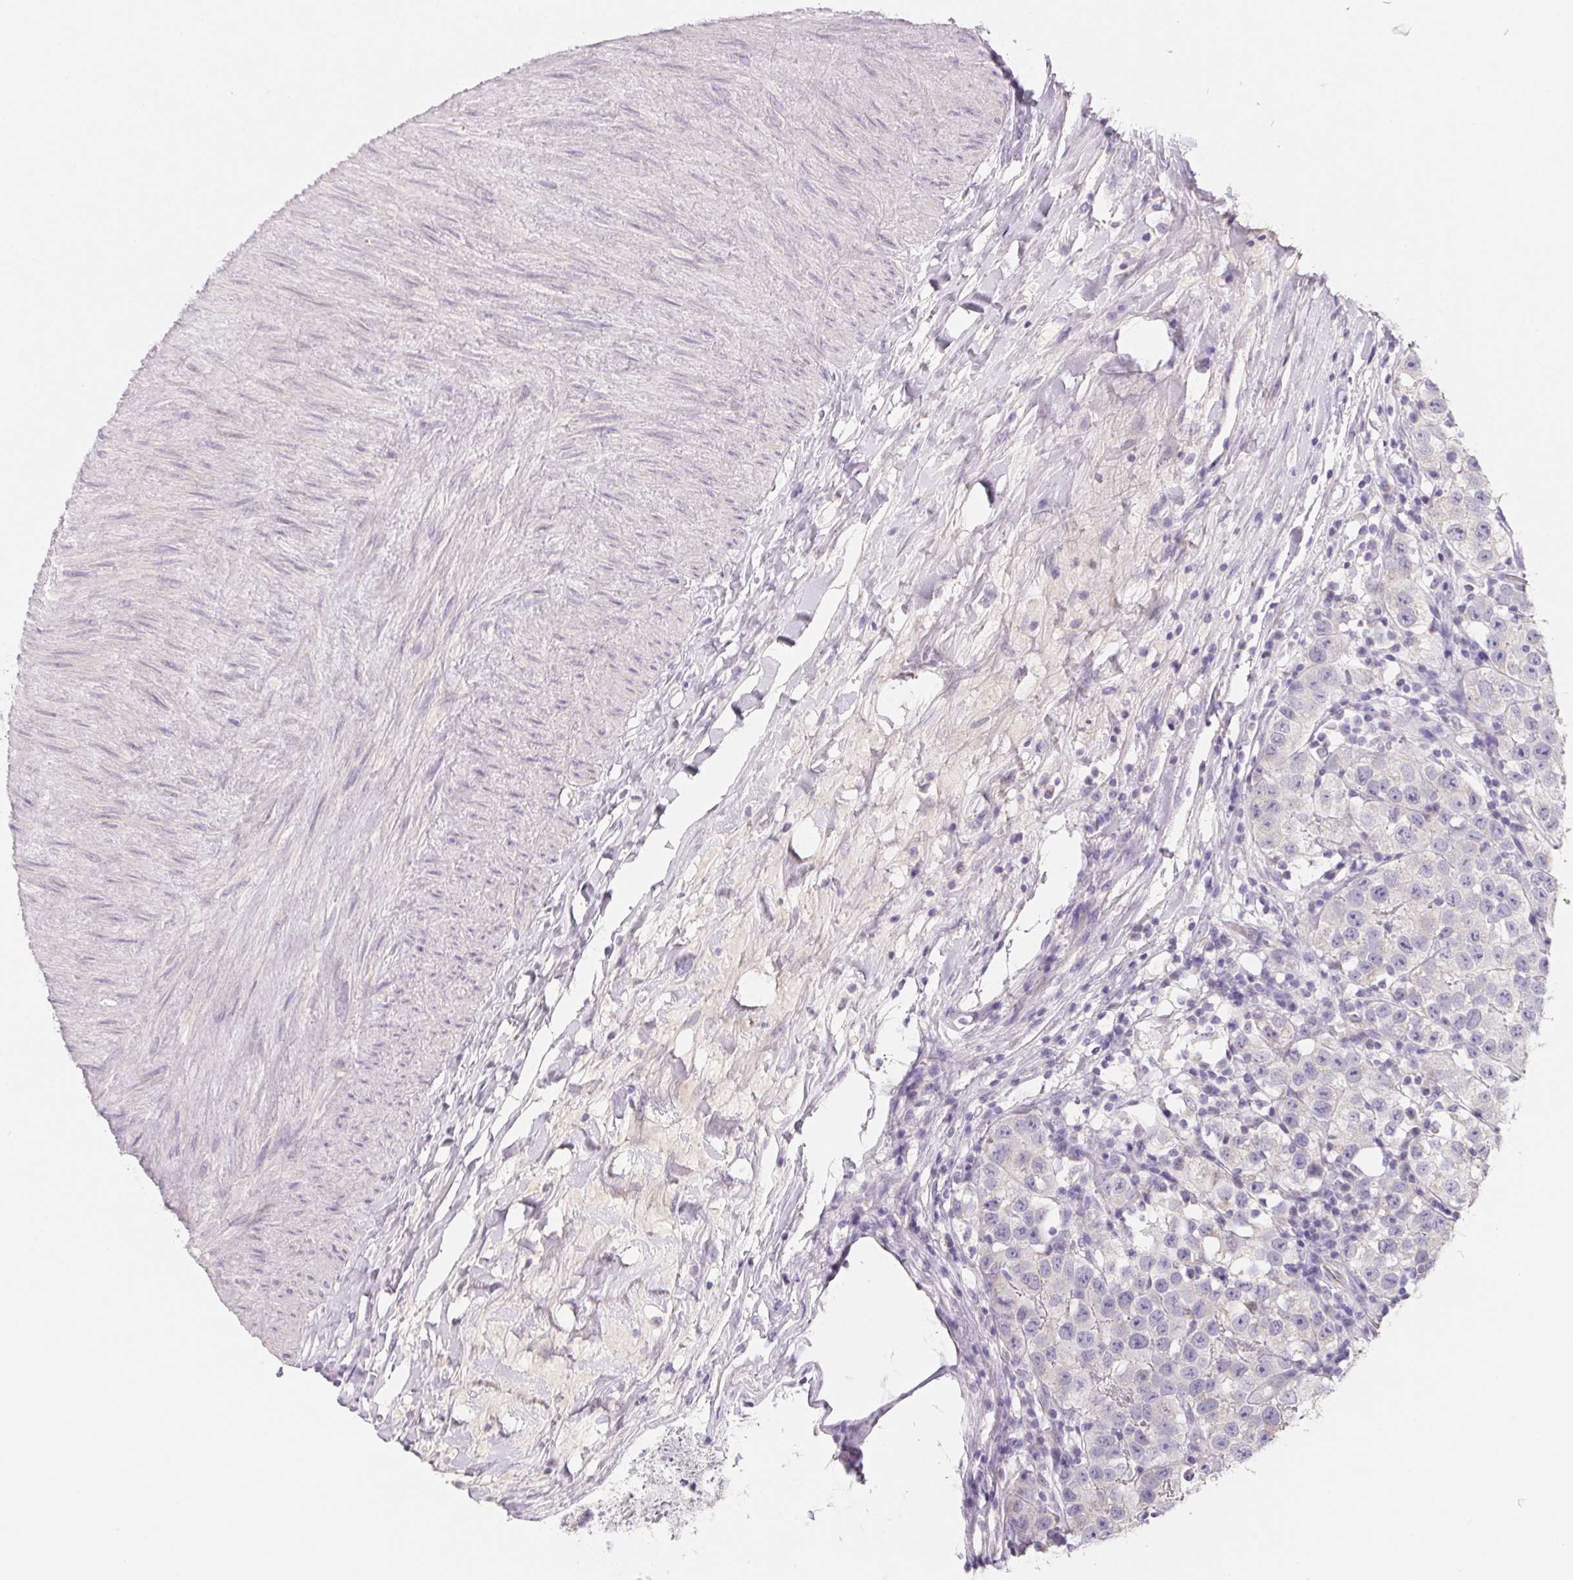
{"staining": {"intensity": "negative", "quantity": "none", "location": "none"}, "tissue": "testis cancer", "cell_type": "Tumor cells", "image_type": "cancer", "snomed": [{"axis": "morphology", "description": "Seminoma, NOS"}, {"axis": "topography", "description": "Testis"}], "caption": "This is an IHC micrograph of testis cancer (seminoma). There is no positivity in tumor cells.", "gene": "LPA", "patient": {"sex": "male", "age": 34}}